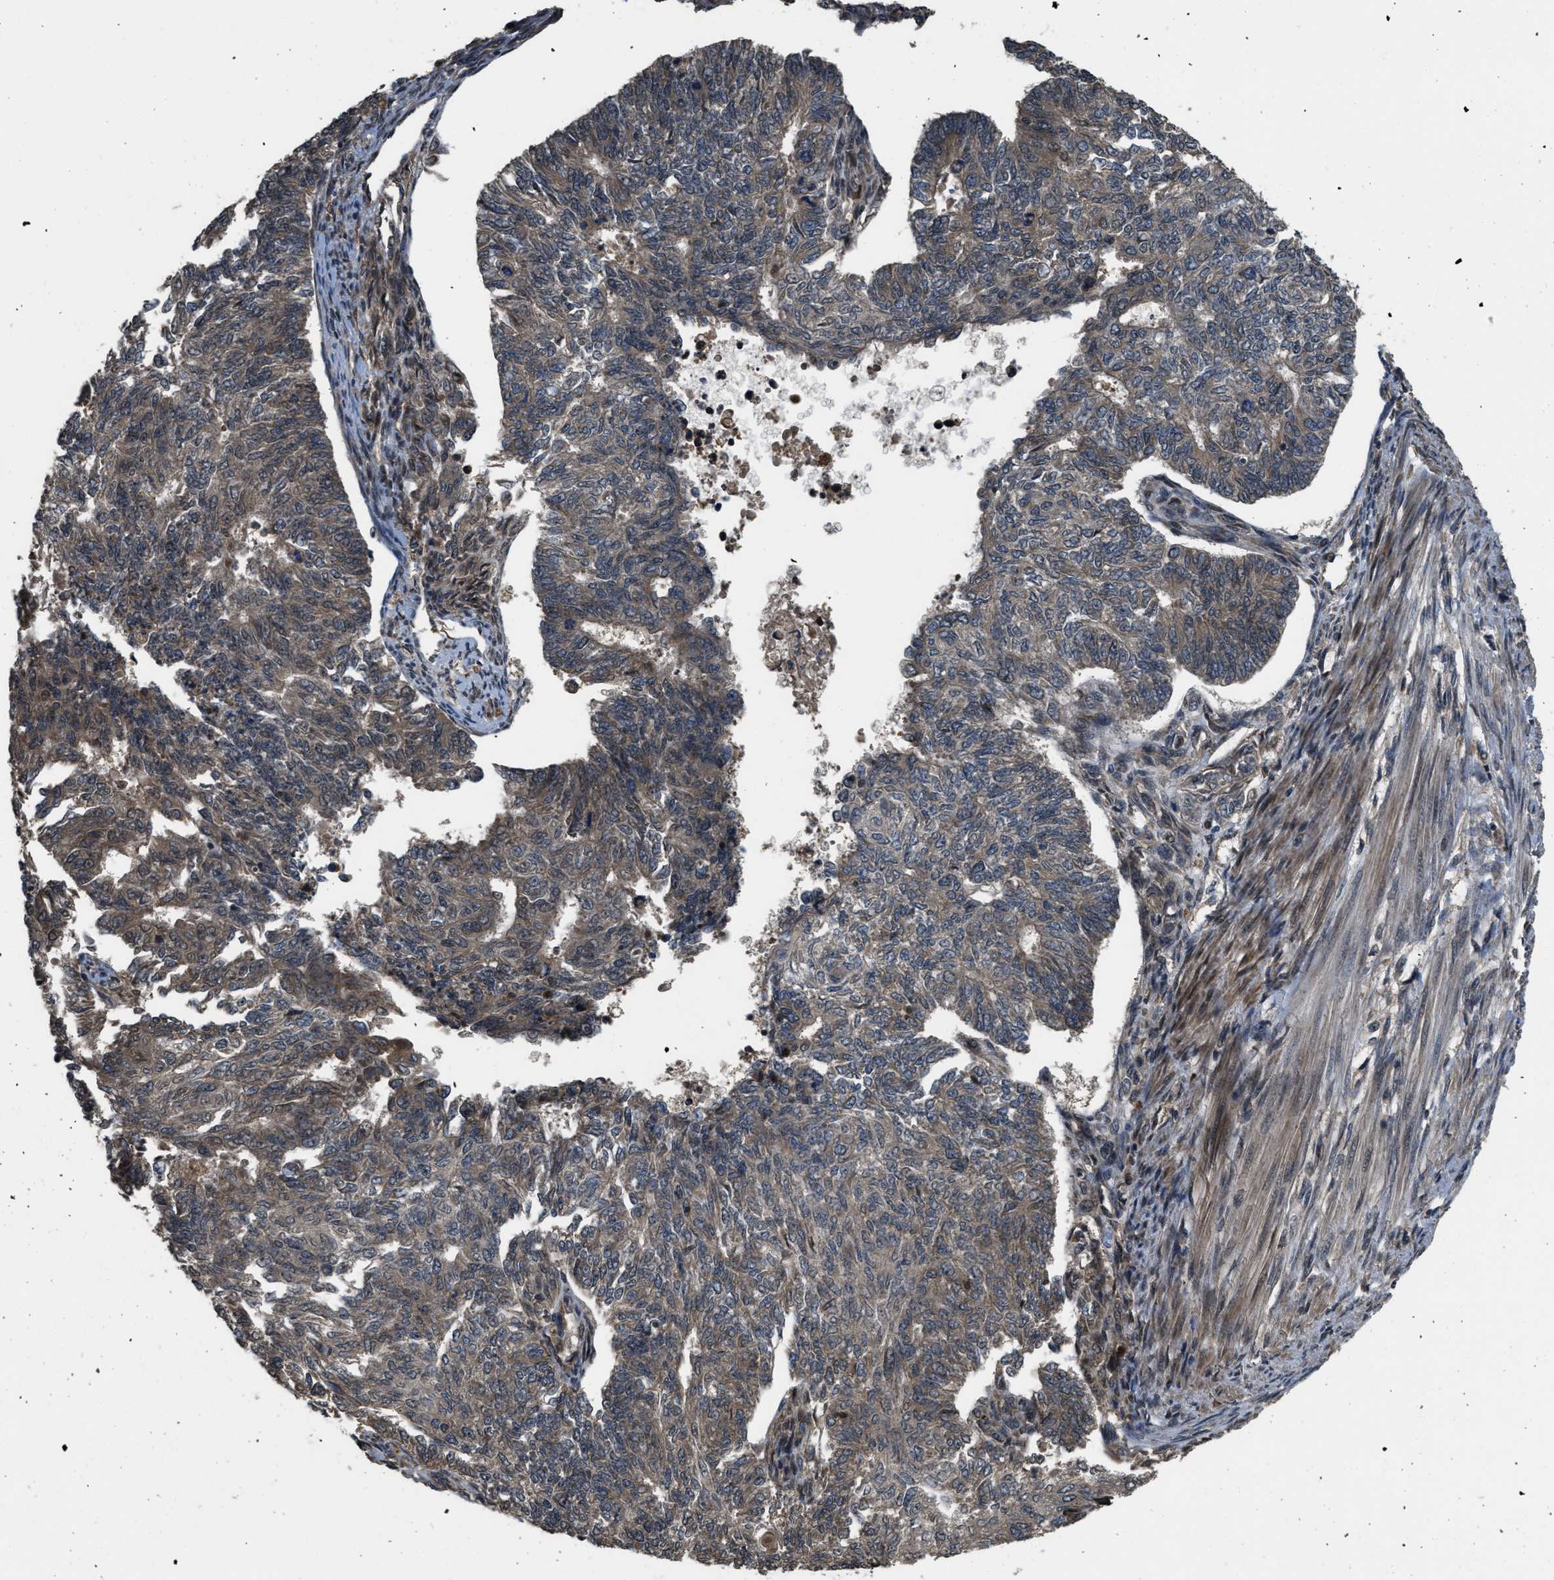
{"staining": {"intensity": "weak", "quantity": ">75%", "location": "cytoplasmic/membranous"}, "tissue": "endometrial cancer", "cell_type": "Tumor cells", "image_type": "cancer", "snomed": [{"axis": "morphology", "description": "Adenocarcinoma, NOS"}, {"axis": "topography", "description": "Endometrium"}], "caption": "Immunohistochemistry (IHC) image of endometrial cancer stained for a protein (brown), which displays low levels of weak cytoplasmic/membranous staining in approximately >75% of tumor cells.", "gene": "SPTLC1", "patient": {"sex": "female", "age": 32}}